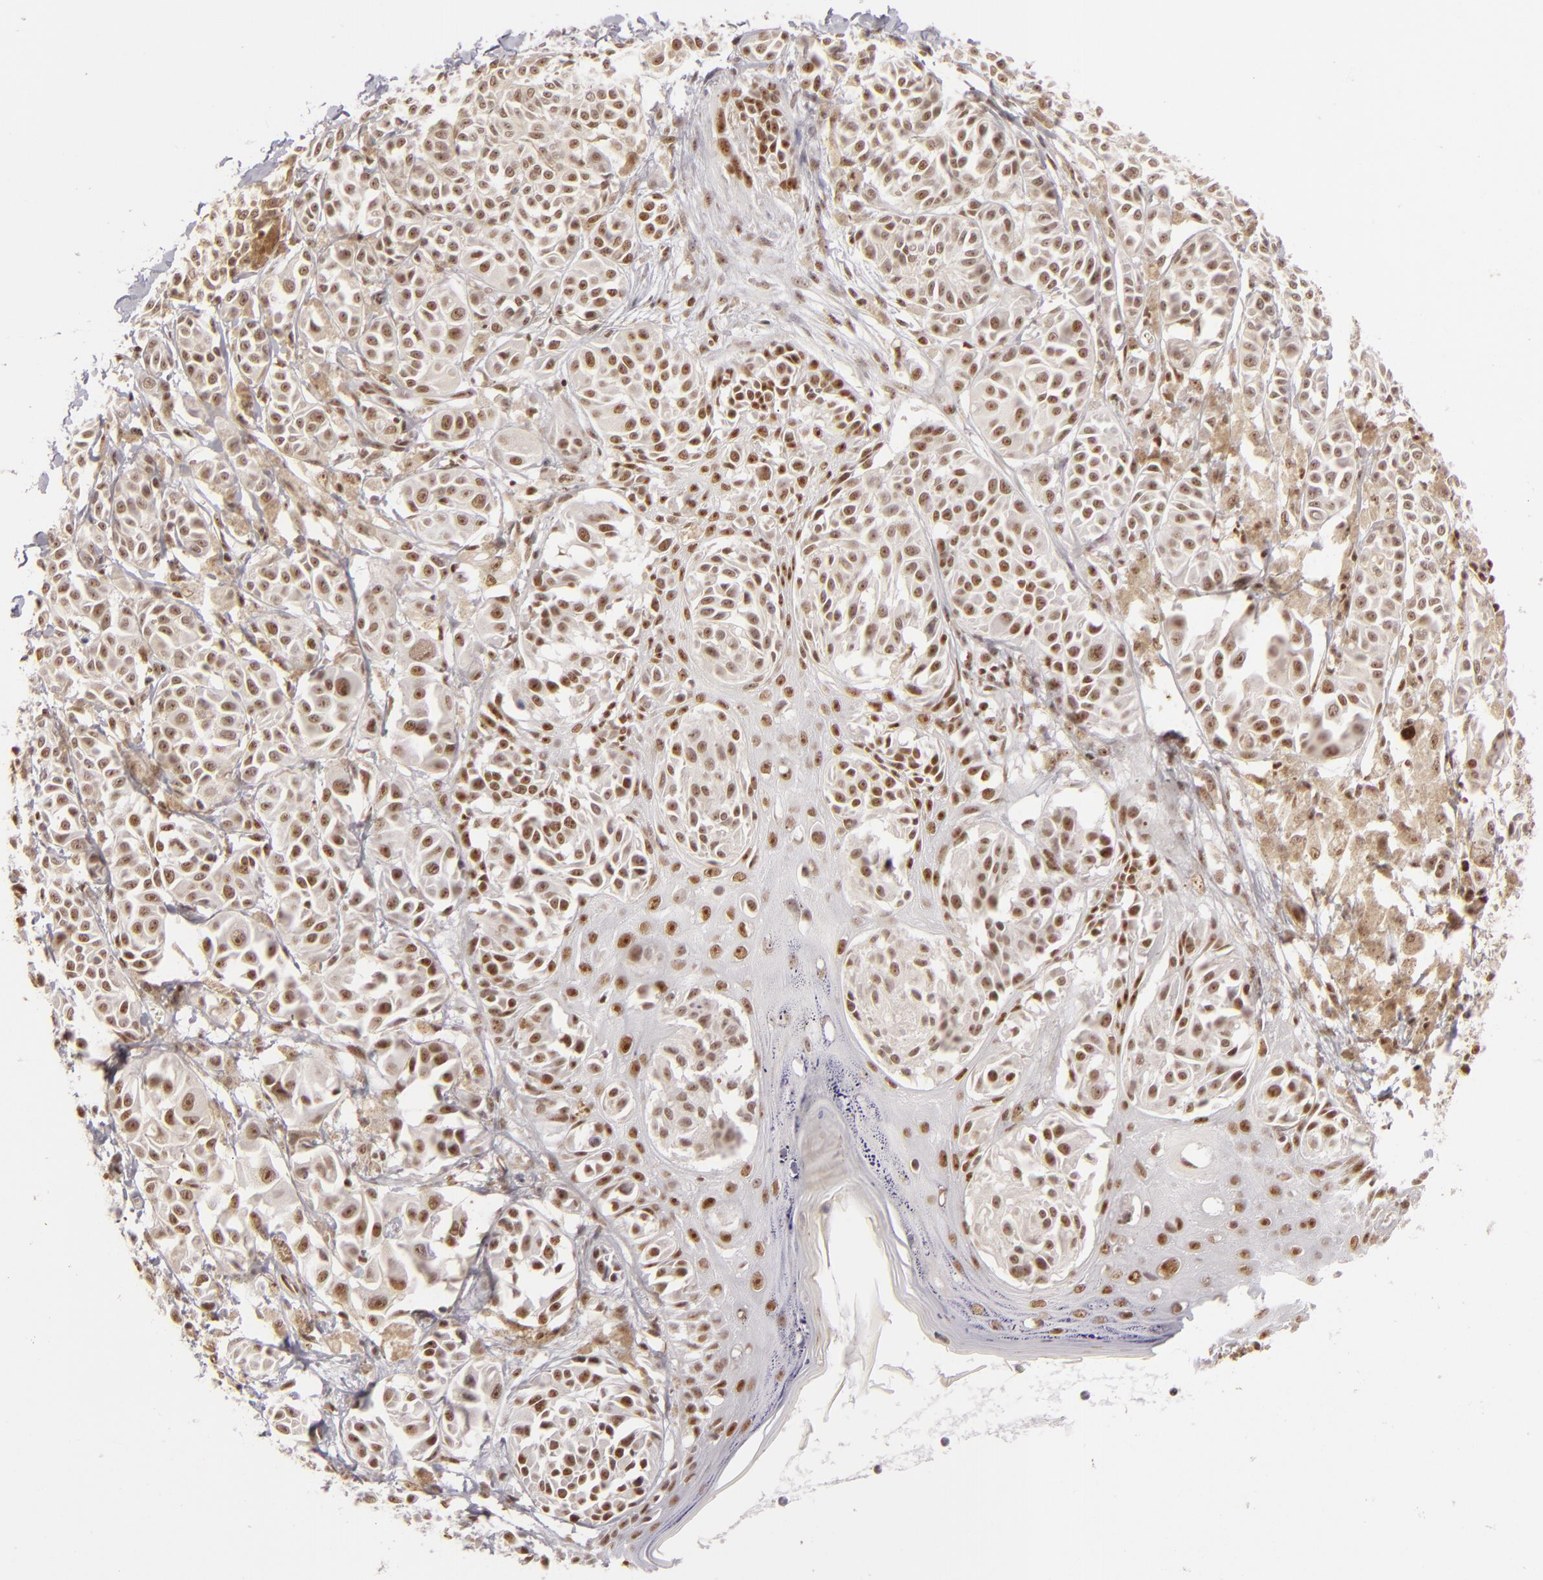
{"staining": {"intensity": "moderate", "quantity": ">75%", "location": "nuclear"}, "tissue": "melanoma", "cell_type": "Tumor cells", "image_type": "cancer", "snomed": [{"axis": "morphology", "description": "Malignant melanoma, NOS"}, {"axis": "topography", "description": "Skin"}], "caption": "Protein staining demonstrates moderate nuclear staining in approximately >75% of tumor cells in malignant melanoma.", "gene": "DAXX", "patient": {"sex": "male", "age": 76}}